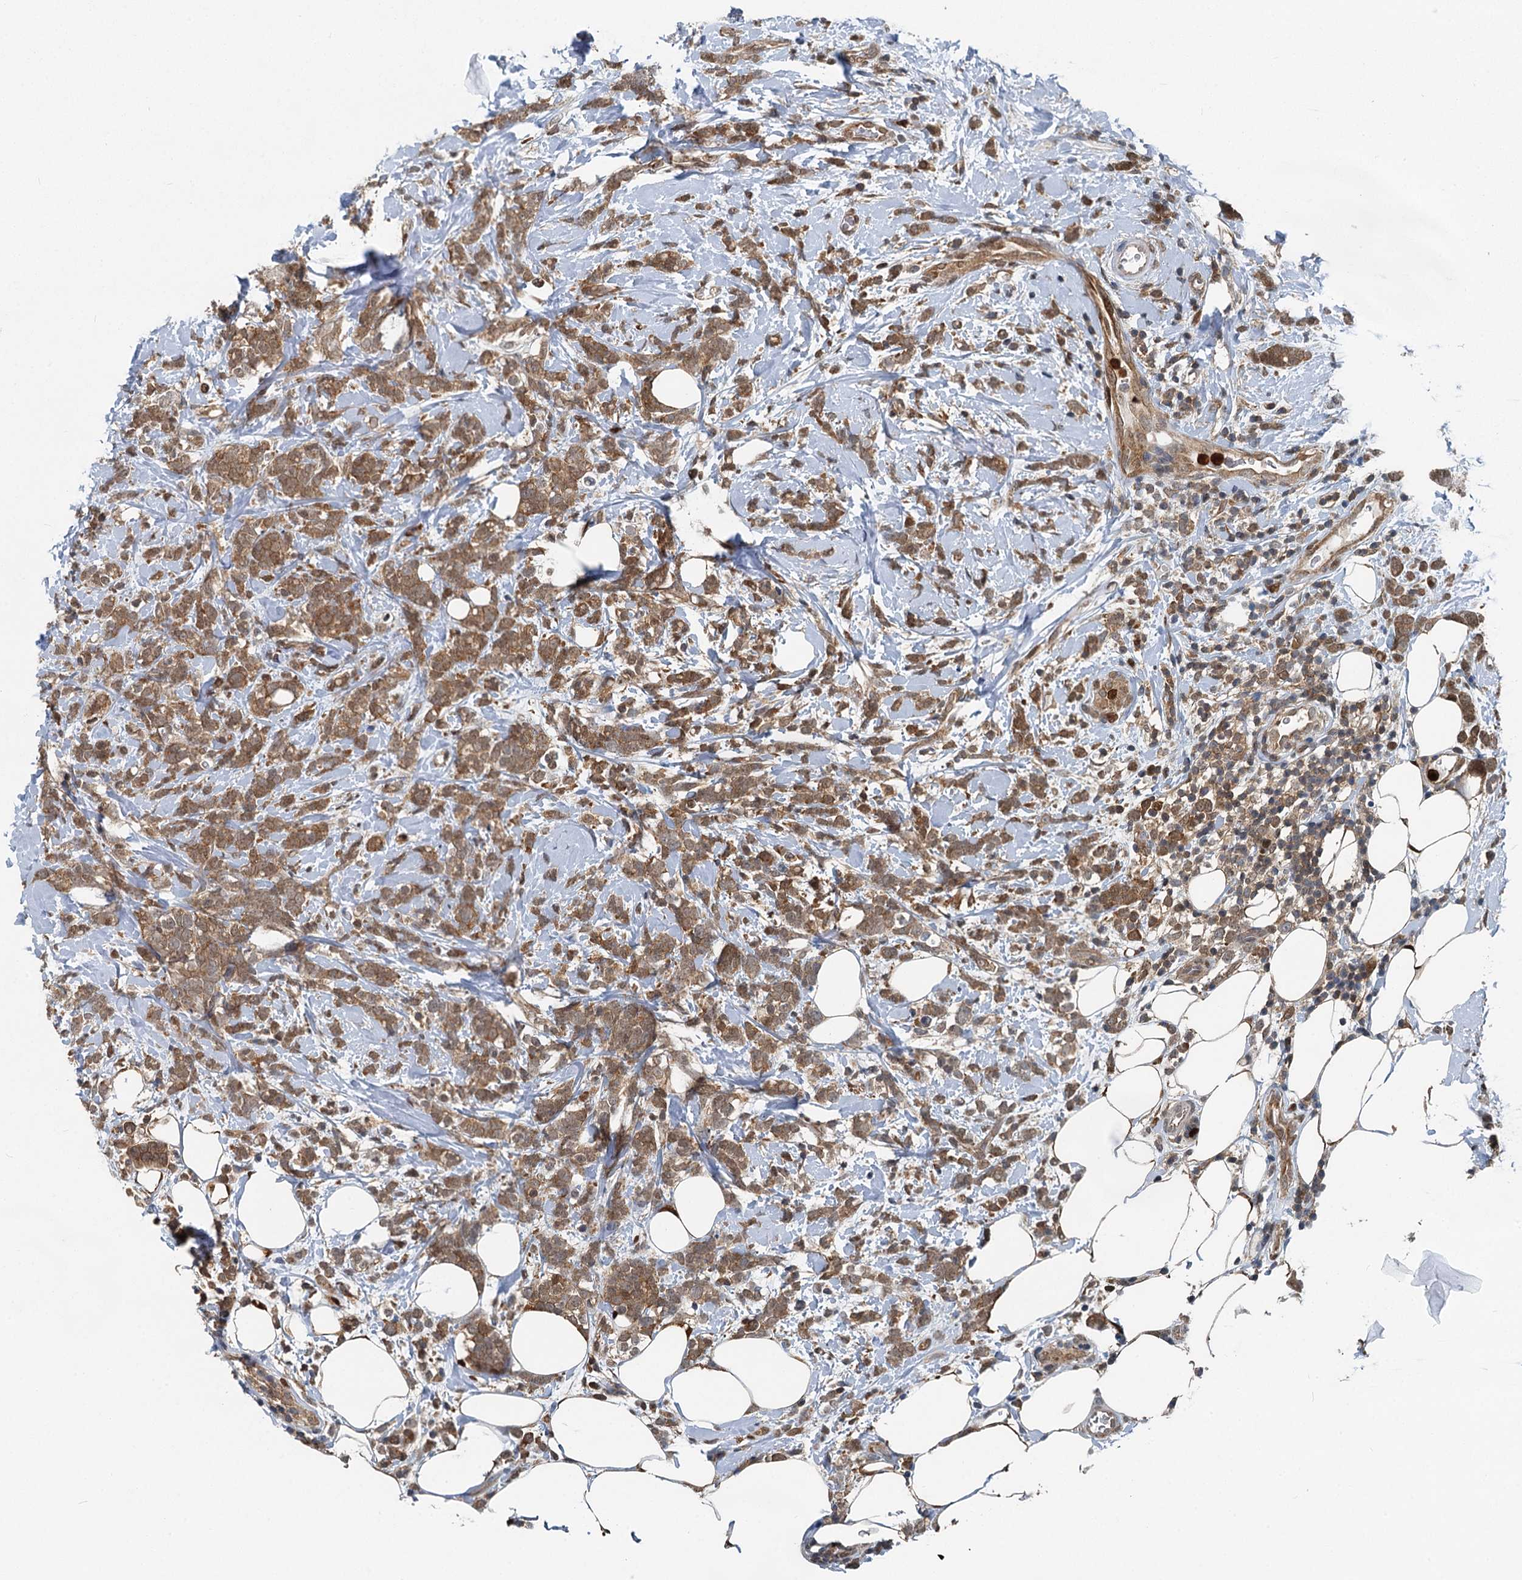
{"staining": {"intensity": "moderate", "quantity": ">75%", "location": "cytoplasmic/membranous"}, "tissue": "breast cancer", "cell_type": "Tumor cells", "image_type": "cancer", "snomed": [{"axis": "morphology", "description": "Lobular carcinoma"}, {"axis": "topography", "description": "Breast"}], "caption": "Protein expression by immunohistochemistry (IHC) demonstrates moderate cytoplasmic/membranous positivity in about >75% of tumor cells in breast lobular carcinoma.", "gene": "GPI", "patient": {"sex": "female", "age": 58}}